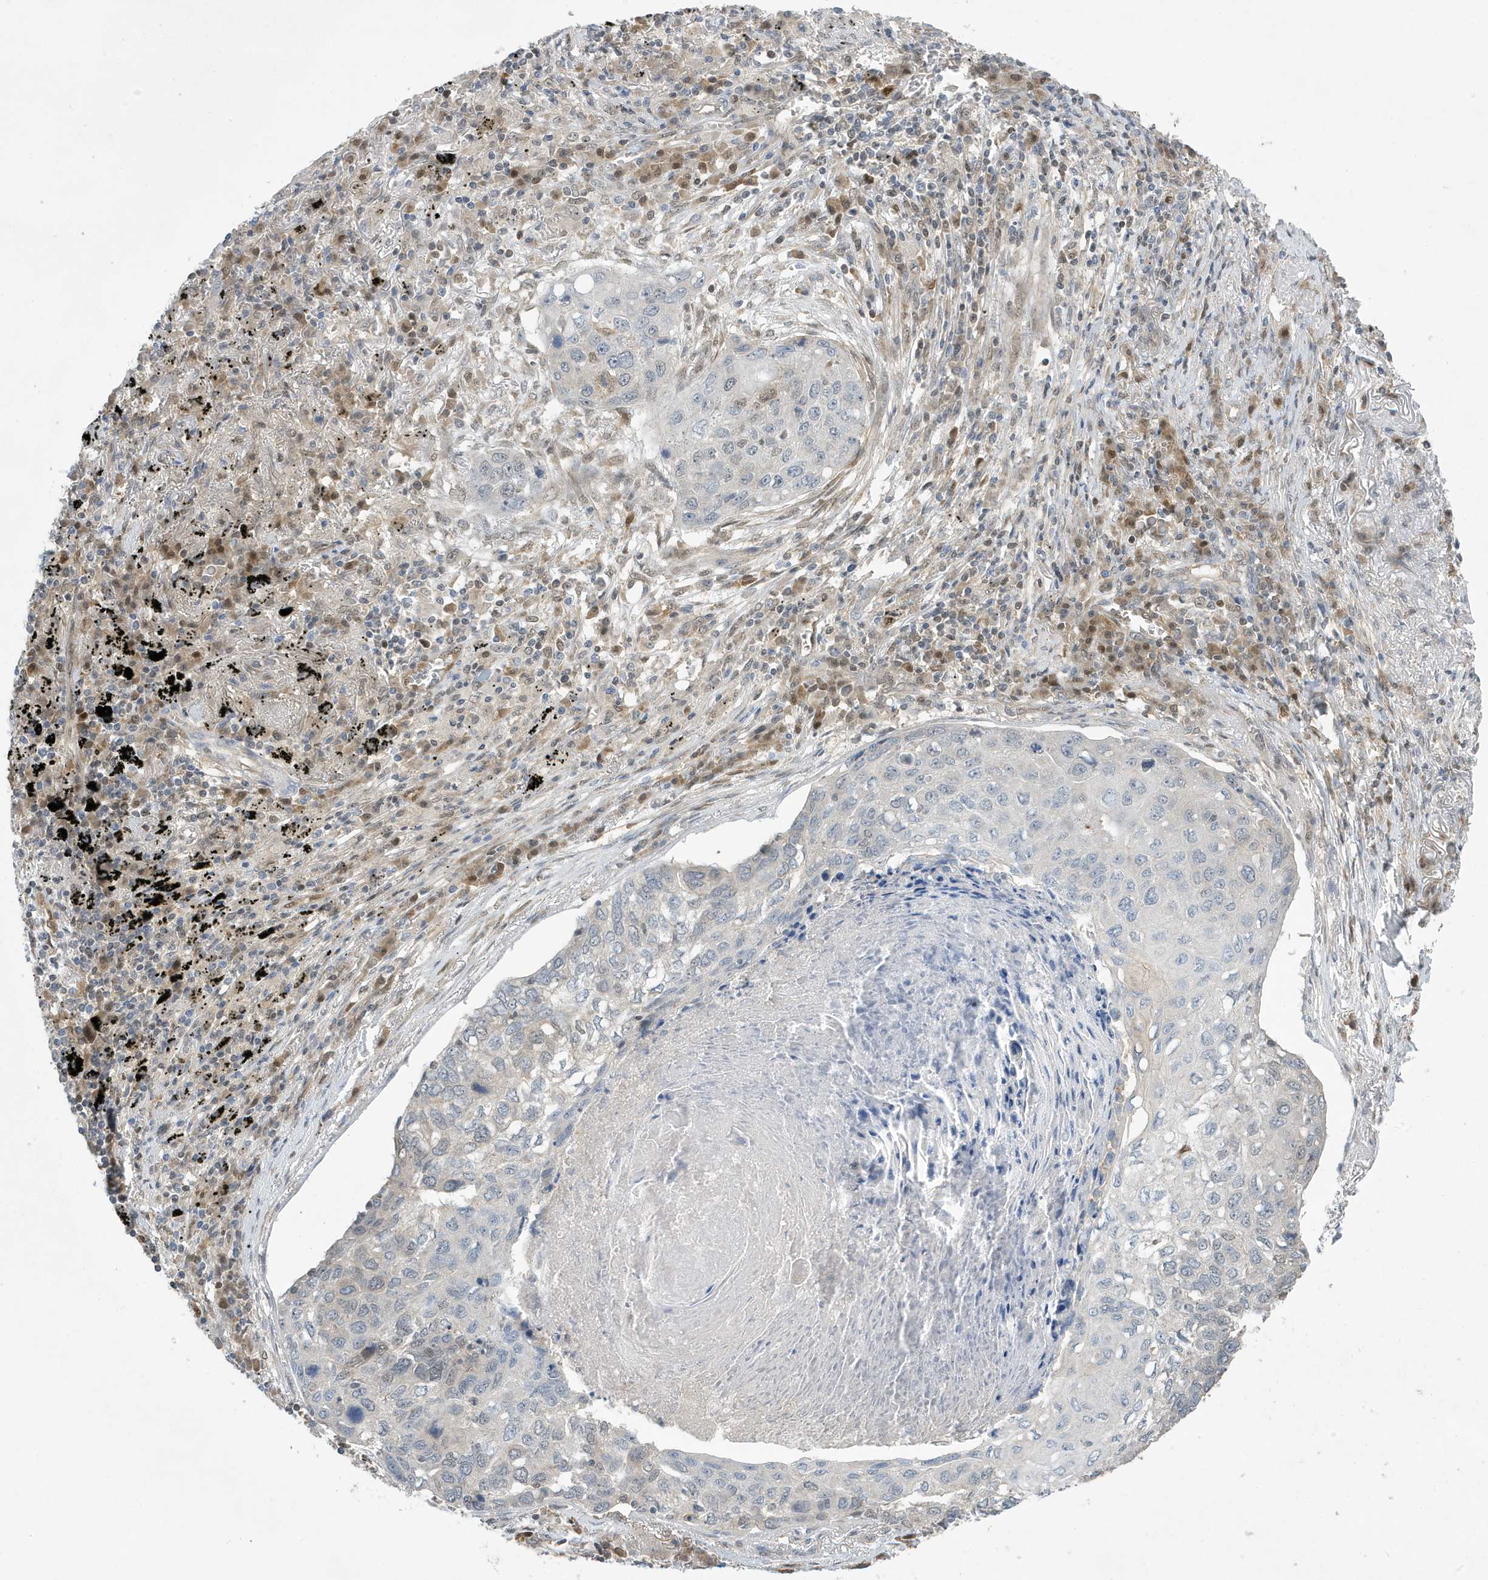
{"staining": {"intensity": "moderate", "quantity": "<25%", "location": "nuclear"}, "tissue": "lung cancer", "cell_type": "Tumor cells", "image_type": "cancer", "snomed": [{"axis": "morphology", "description": "Squamous cell carcinoma, NOS"}, {"axis": "topography", "description": "Lung"}], "caption": "A low amount of moderate nuclear expression is seen in about <25% of tumor cells in lung cancer (squamous cell carcinoma) tissue.", "gene": "NCOA7", "patient": {"sex": "female", "age": 63}}